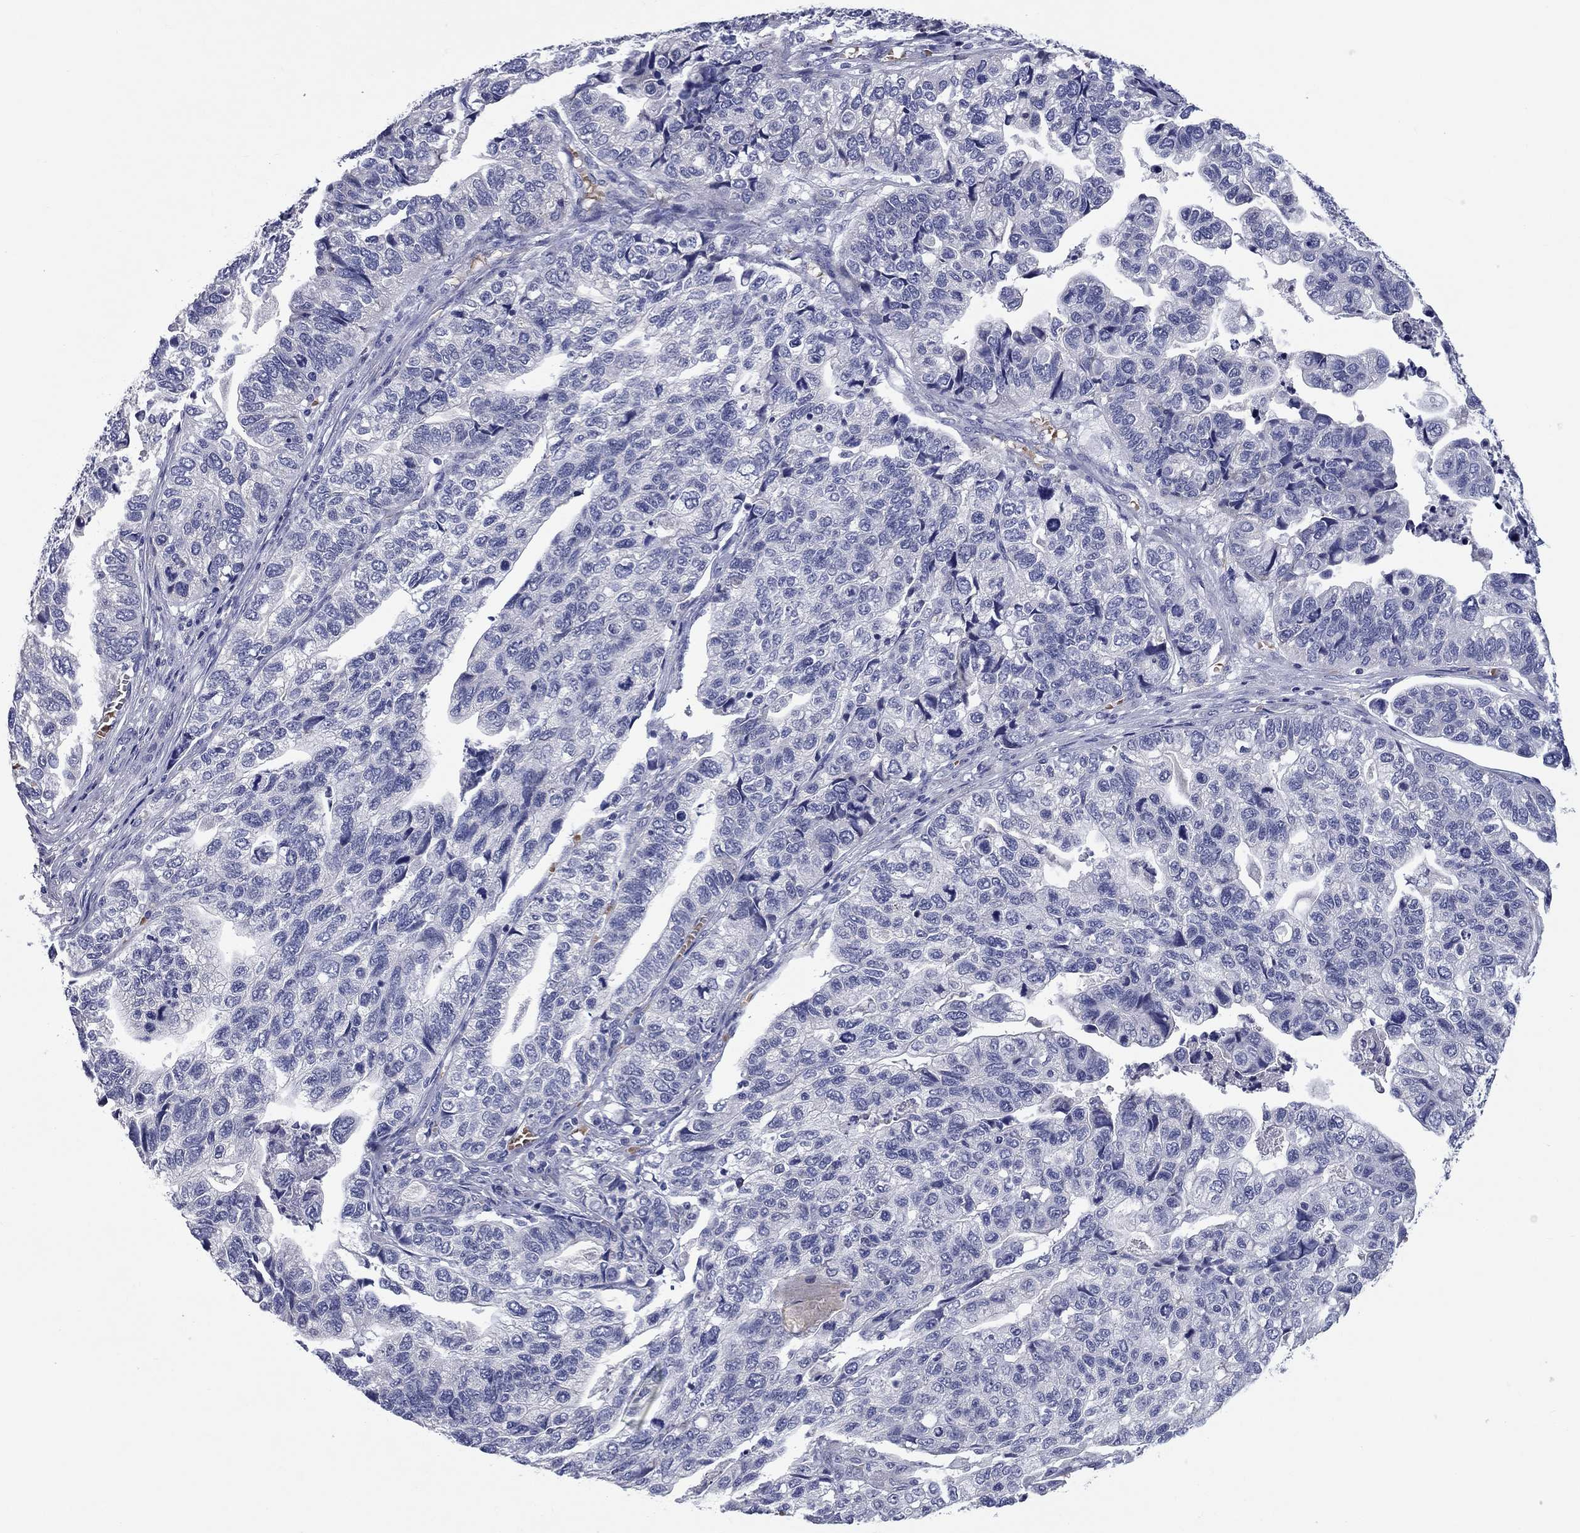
{"staining": {"intensity": "negative", "quantity": "none", "location": "none"}, "tissue": "stomach cancer", "cell_type": "Tumor cells", "image_type": "cancer", "snomed": [{"axis": "morphology", "description": "Adenocarcinoma, NOS"}, {"axis": "topography", "description": "Stomach, upper"}], "caption": "IHC of human stomach adenocarcinoma exhibits no positivity in tumor cells. Brightfield microscopy of immunohistochemistry stained with DAB (brown) and hematoxylin (blue), captured at high magnification.", "gene": "UNC119B", "patient": {"sex": "female", "age": 67}}